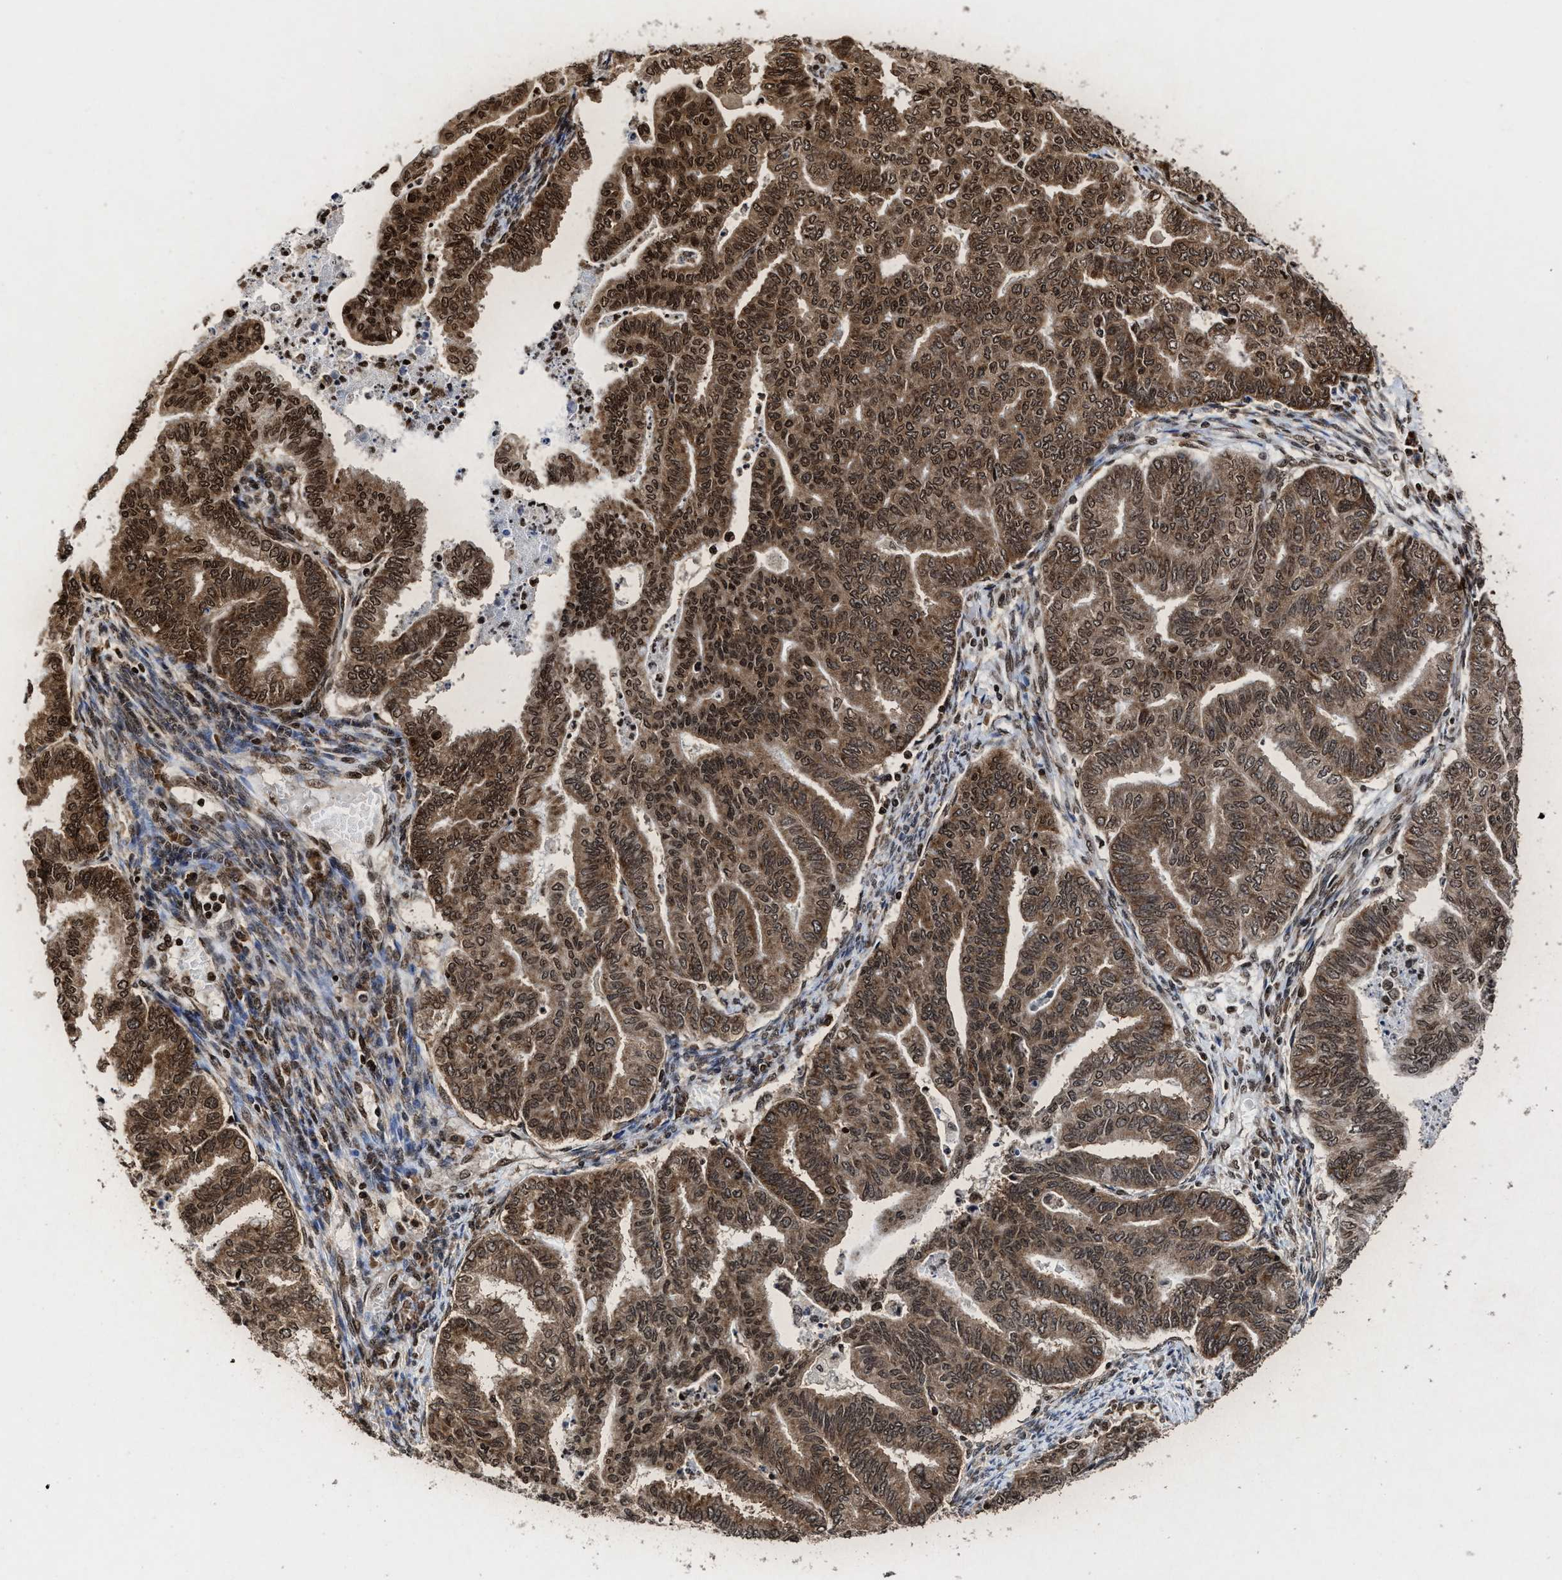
{"staining": {"intensity": "moderate", "quantity": ">75%", "location": "cytoplasmic/membranous,nuclear"}, "tissue": "endometrial cancer", "cell_type": "Tumor cells", "image_type": "cancer", "snomed": [{"axis": "morphology", "description": "Adenocarcinoma, NOS"}, {"axis": "topography", "description": "Endometrium"}], "caption": "Endometrial adenocarcinoma was stained to show a protein in brown. There is medium levels of moderate cytoplasmic/membranous and nuclear positivity in about >75% of tumor cells. (DAB IHC, brown staining for protein, blue staining for nuclei).", "gene": "ALYREF", "patient": {"sex": "female", "age": 79}}